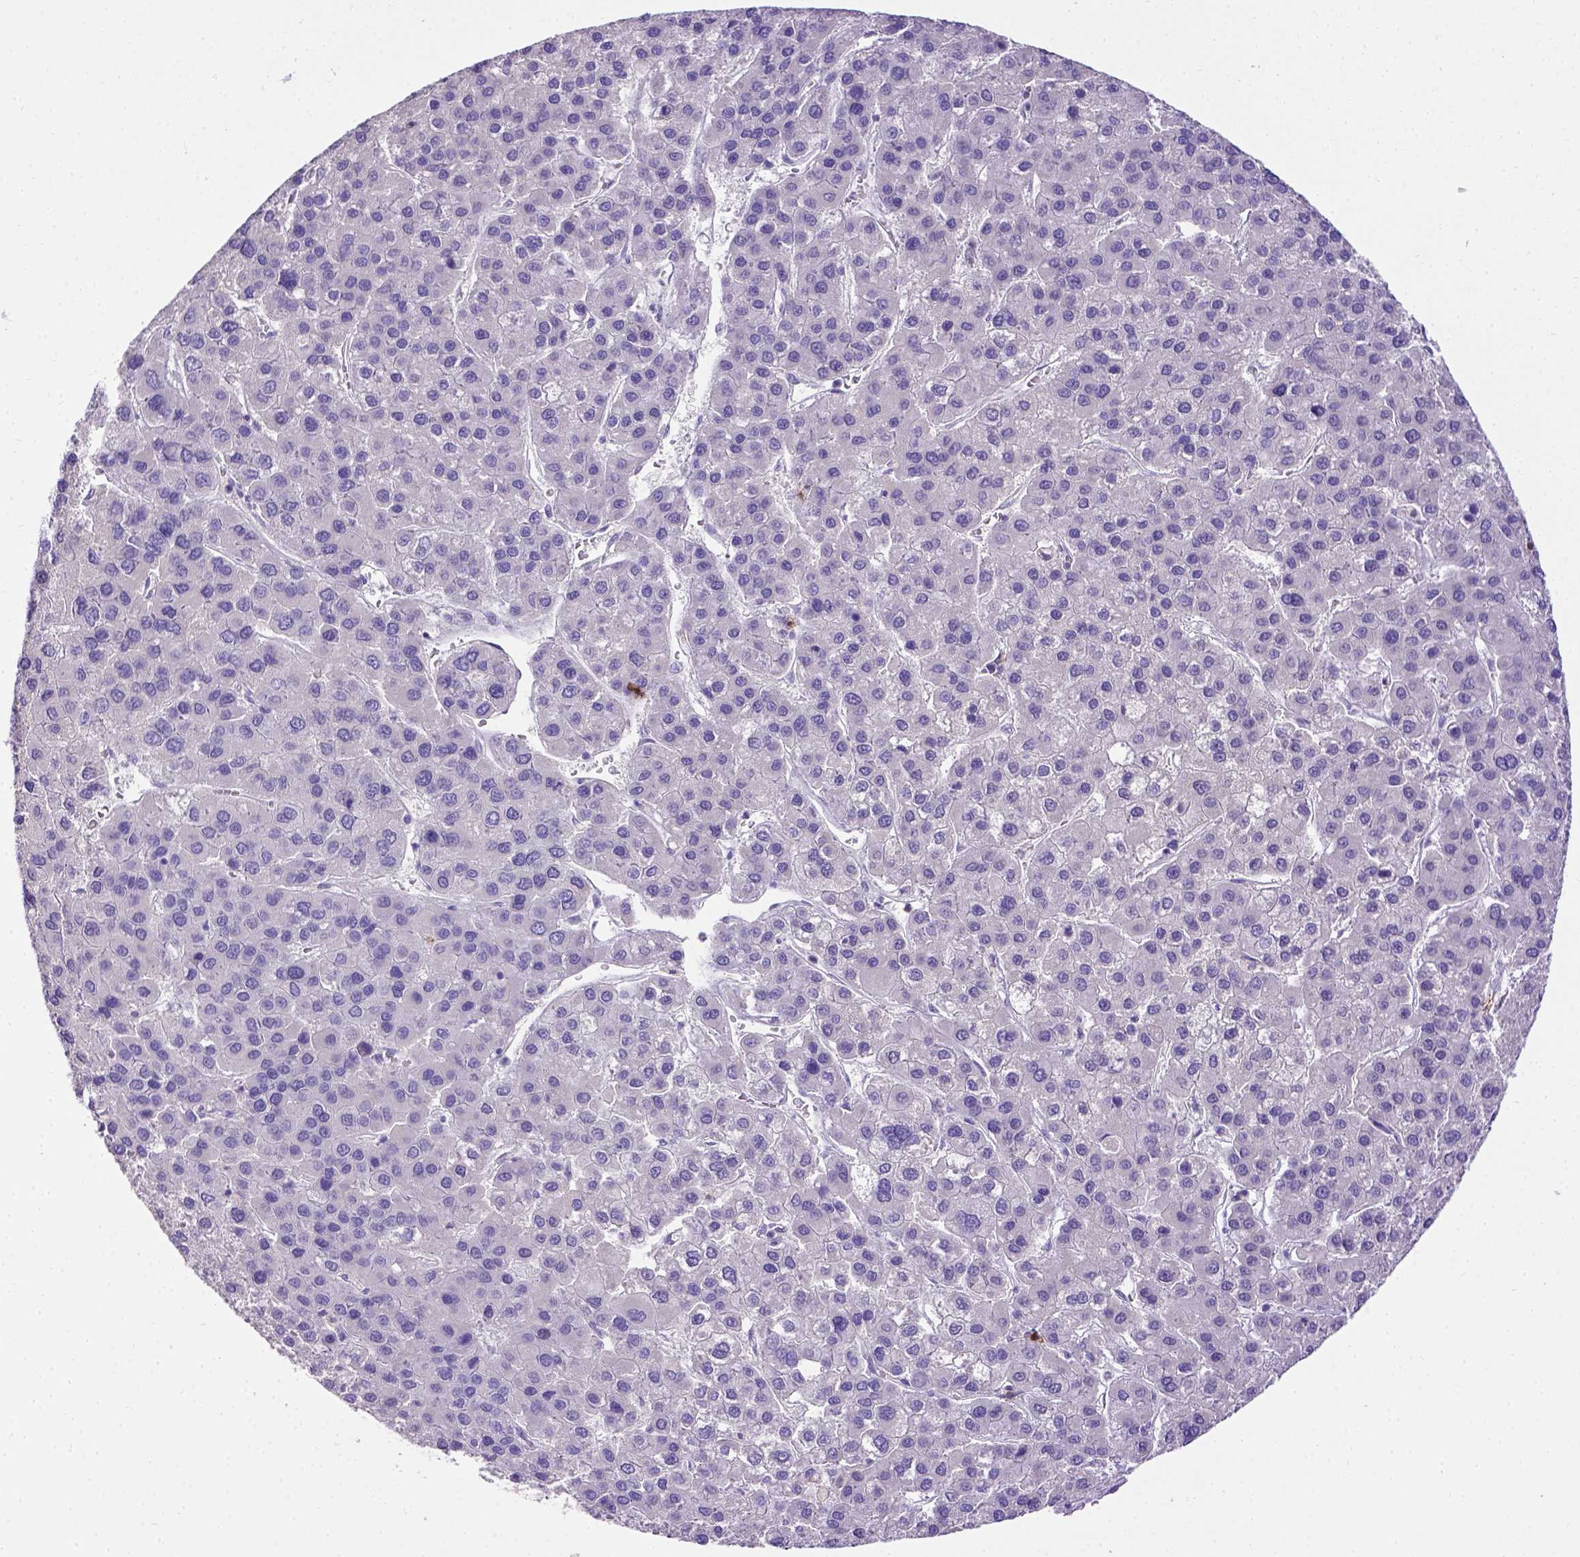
{"staining": {"intensity": "negative", "quantity": "none", "location": "none"}, "tissue": "liver cancer", "cell_type": "Tumor cells", "image_type": "cancer", "snomed": [{"axis": "morphology", "description": "Carcinoma, Hepatocellular, NOS"}, {"axis": "topography", "description": "Liver"}], "caption": "A histopathology image of liver hepatocellular carcinoma stained for a protein demonstrates no brown staining in tumor cells. Nuclei are stained in blue.", "gene": "B3GAT1", "patient": {"sex": "female", "age": 41}}